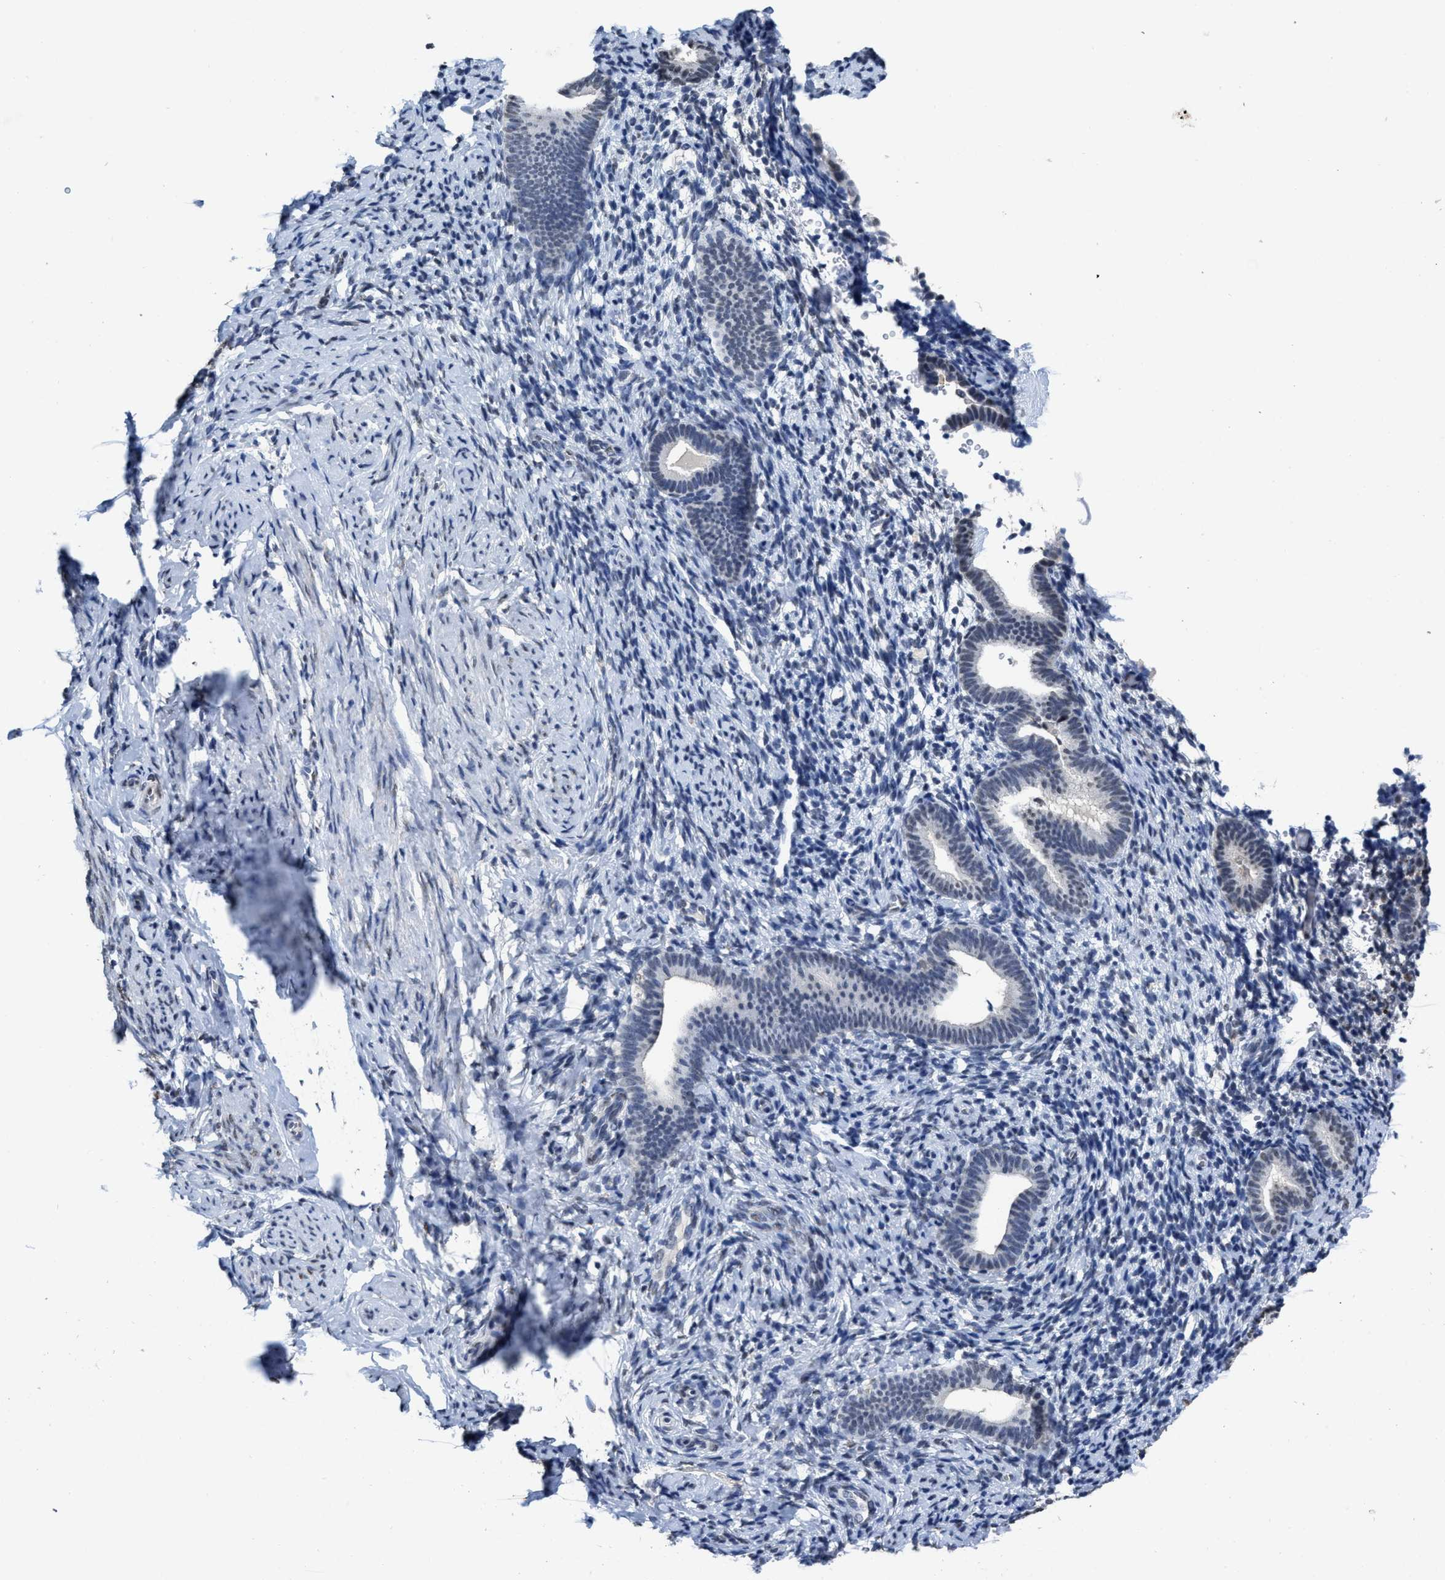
{"staining": {"intensity": "negative", "quantity": "none", "location": "none"}, "tissue": "endometrium", "cell_type": "Cells in endometrial stroma", "image_type": "normal", "snomed": [{"axis": "morphology", "description": "Normal tissue, NOS"}, {"axis": "topography", "description": "Endometrium"}], "caption": "This is a image of immunohistochemistry staining of benign endometrium, which shows no staining in cells in endometrial stroma.", "gene": "SUPT16H", "patient": {"sex": "female", "age": 51}}